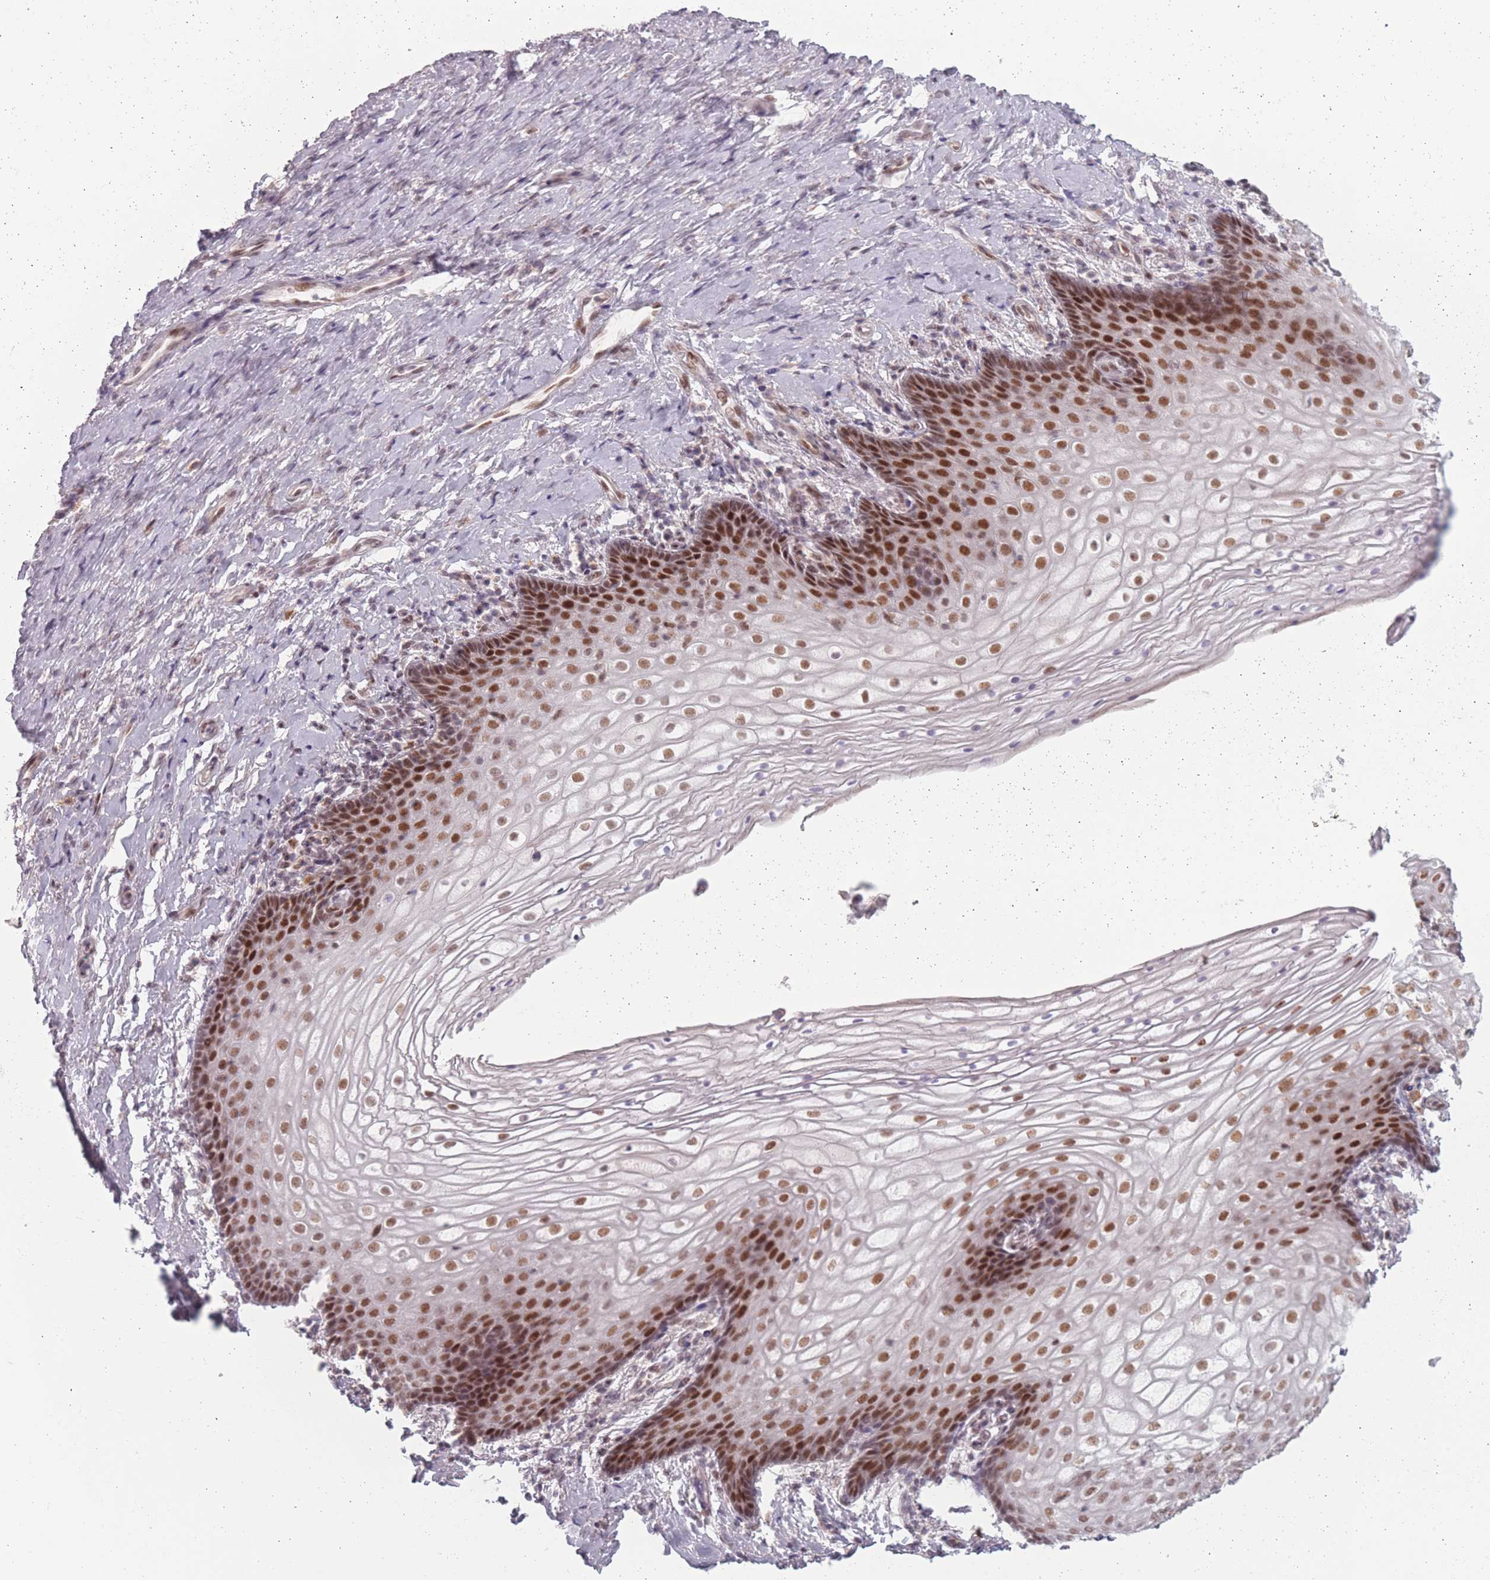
{"staining": {"intensity": "strong", "quantity": ">75%", "location": "nuclear"}, "tissue": "vagina", "cell_type": "Squamous epithelial cells", "image_type": "normal", "snomed": [{"axis": "morphology", "description": "Normal tissue, NOS"}, {"axis": "topography", "description": "Vagina"}], "caption": "High-magnification brightfield microscopy of unremarkable vagina stained with DAB (3,3'-diaminobenzidine) (brown) and counterstained with hematoxylin (blue). squamous epithelial cells exhibit strong nuclear staining is appreciated in approximately>75% of cells.", "gene": "OR10C1", "patient": {"sex": "female", "age": 60}}